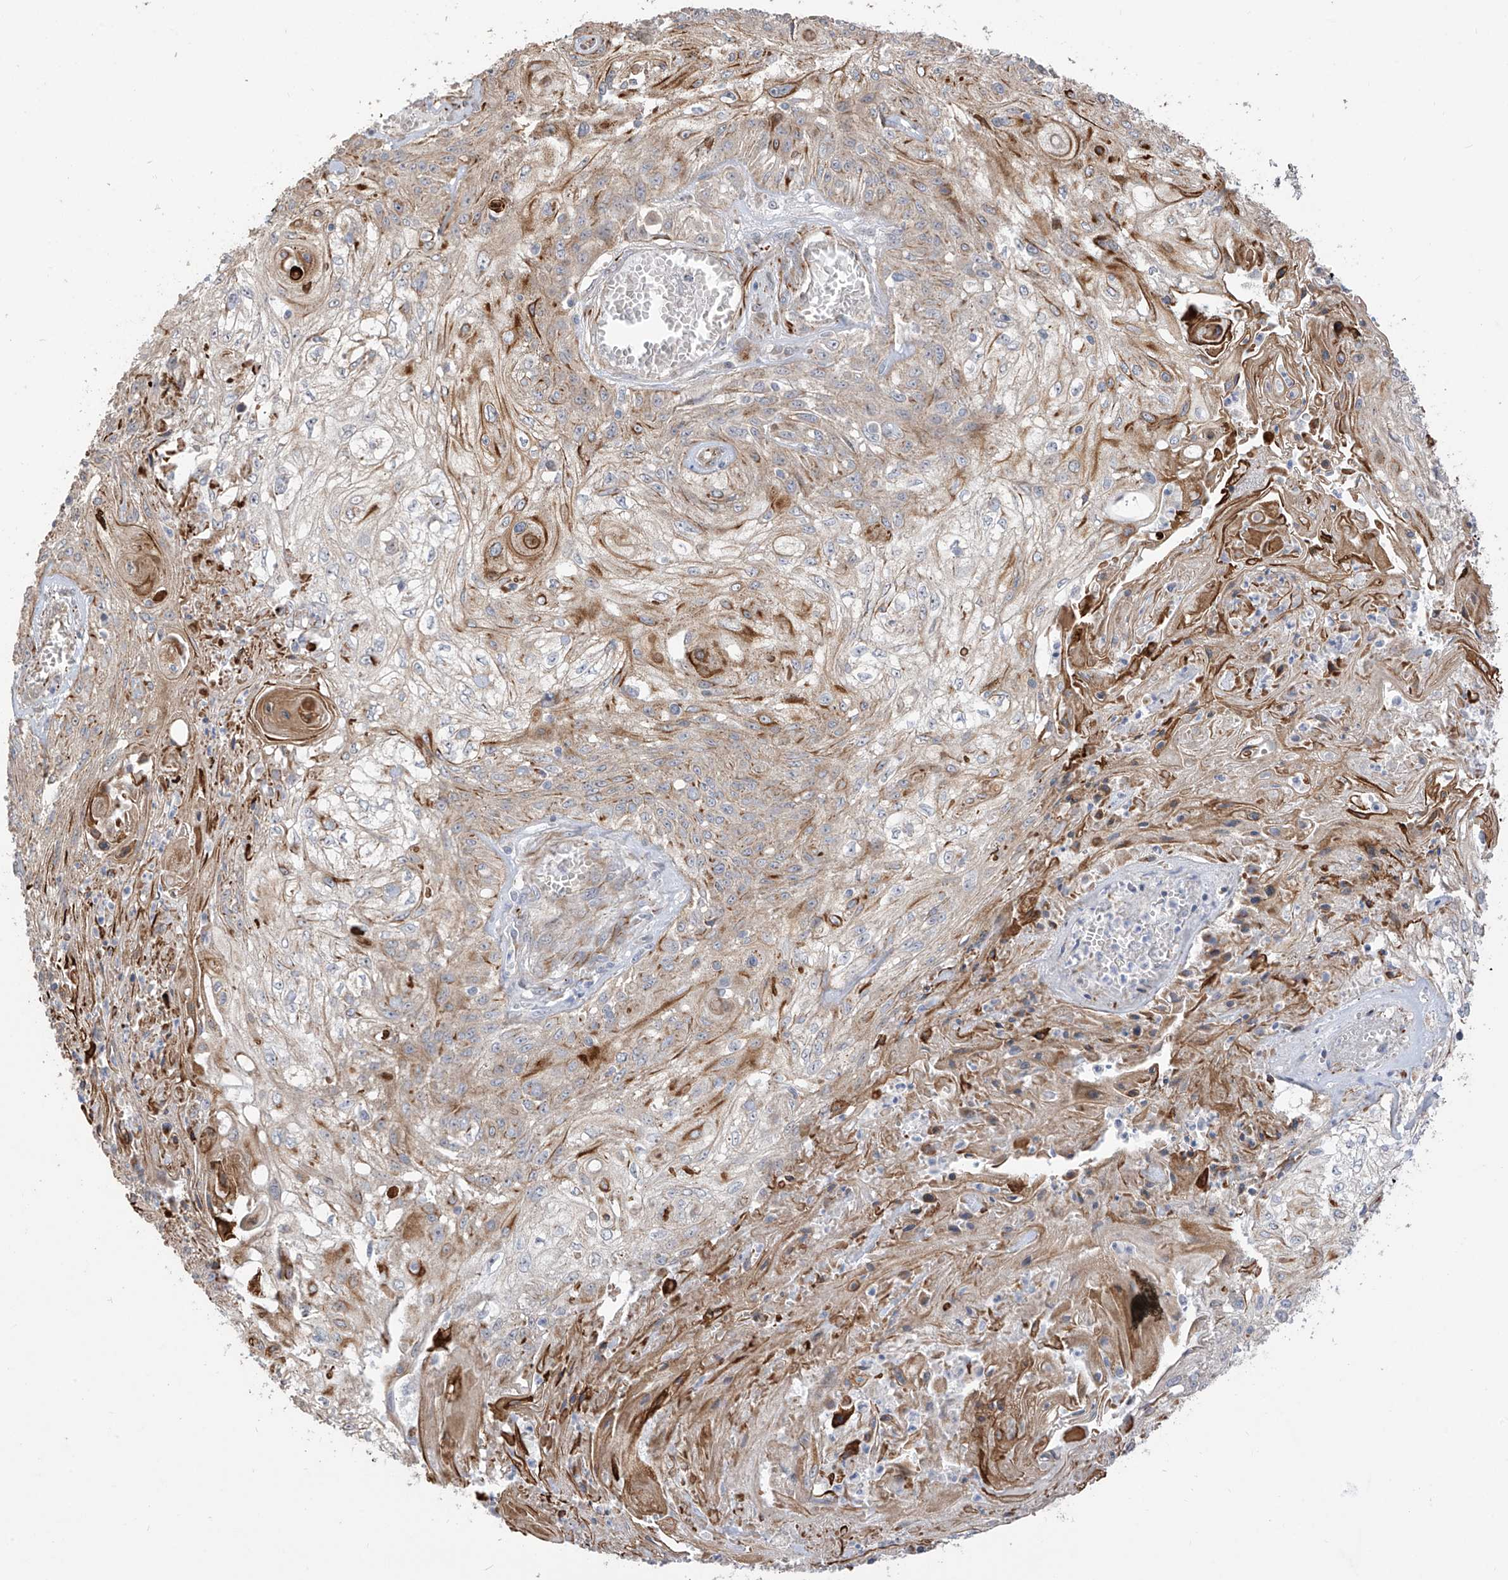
{"staining": {"intensity": "moderate", "quantity": "<25%", "location": "cytoplasmic/membranous"}, "tissue": "skin cancer", "cell_type": "Tumor cells", "image_type": "cancer", "snomed": [{"axis": "morphology", "description": "Squamous cell carcinoma, NOS"}, {"axis": "morphology", "description": "Squamous cell carcinoma, metastatic, NOS"}, {"axis": "topography", "description": "Skin"}, {"axis": "topography", "description": "Lymph node"}], "caption": "Skin cancer (metastatic squamous cell carcinoma) stained for a protein (brown) demonstrates moderate cytoplasmic/membranous positive staining in approximately <25% of tumor cells.", "gene": "DCDC2", "patient": {"sex": "male", "age": 75}}